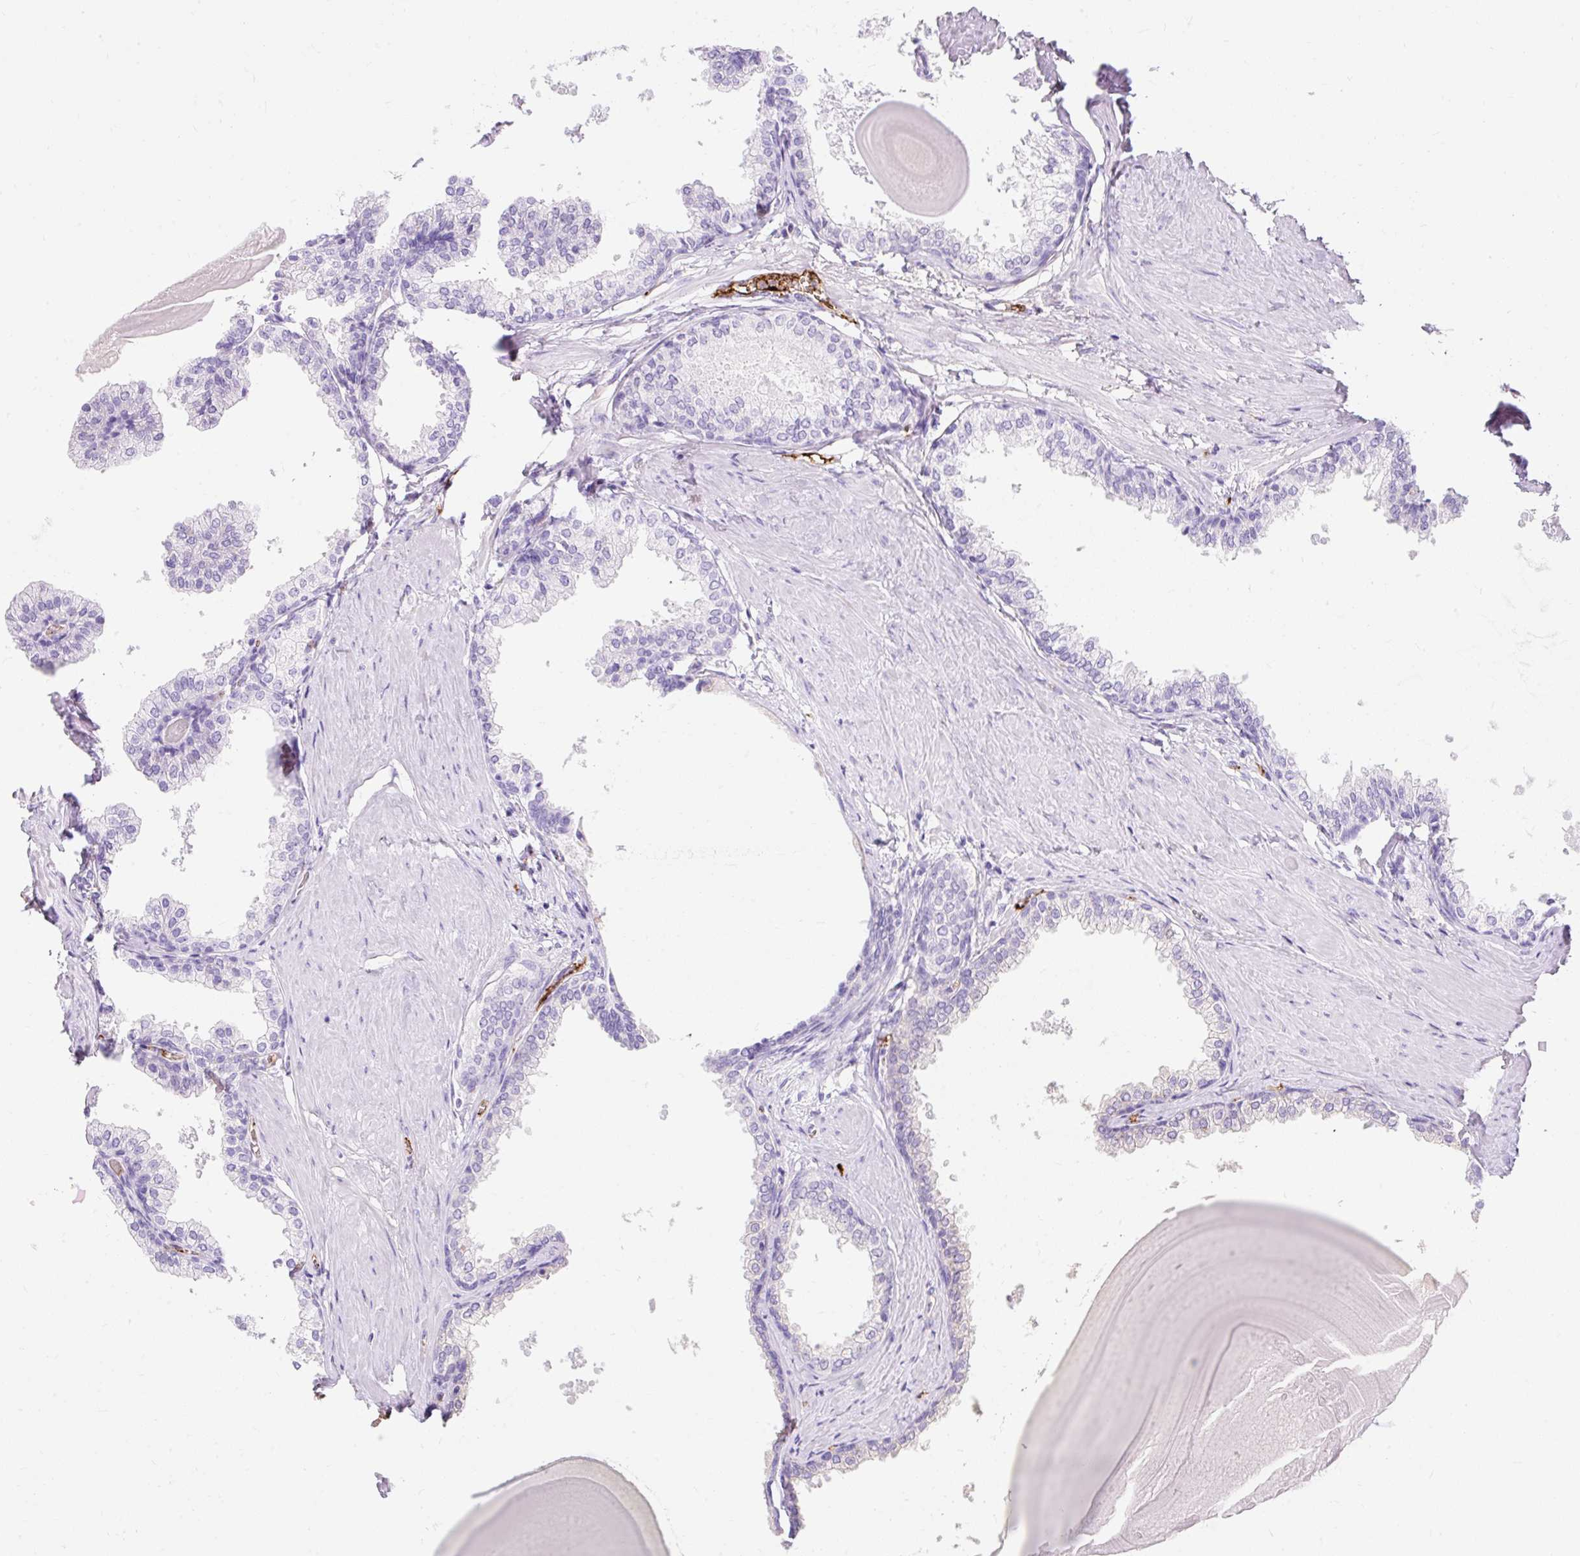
{"staining": {"intensity": "negative", "quantity": "none", "location": "none"}, "tissue": "prostate", "cell_type": "Glandular cells", "image_type": "normal", "snomed": [{"axis": "morphology", "description": "Normal tissue, NOS"}, {"axis": "topography", "description": "Prostate"}], "caption": "Photomicrograph shows no protein staining in glandular cells of unremarkable prostate.", "gene": "APOC2", "patient": {"sex": "male", "age": 48}}